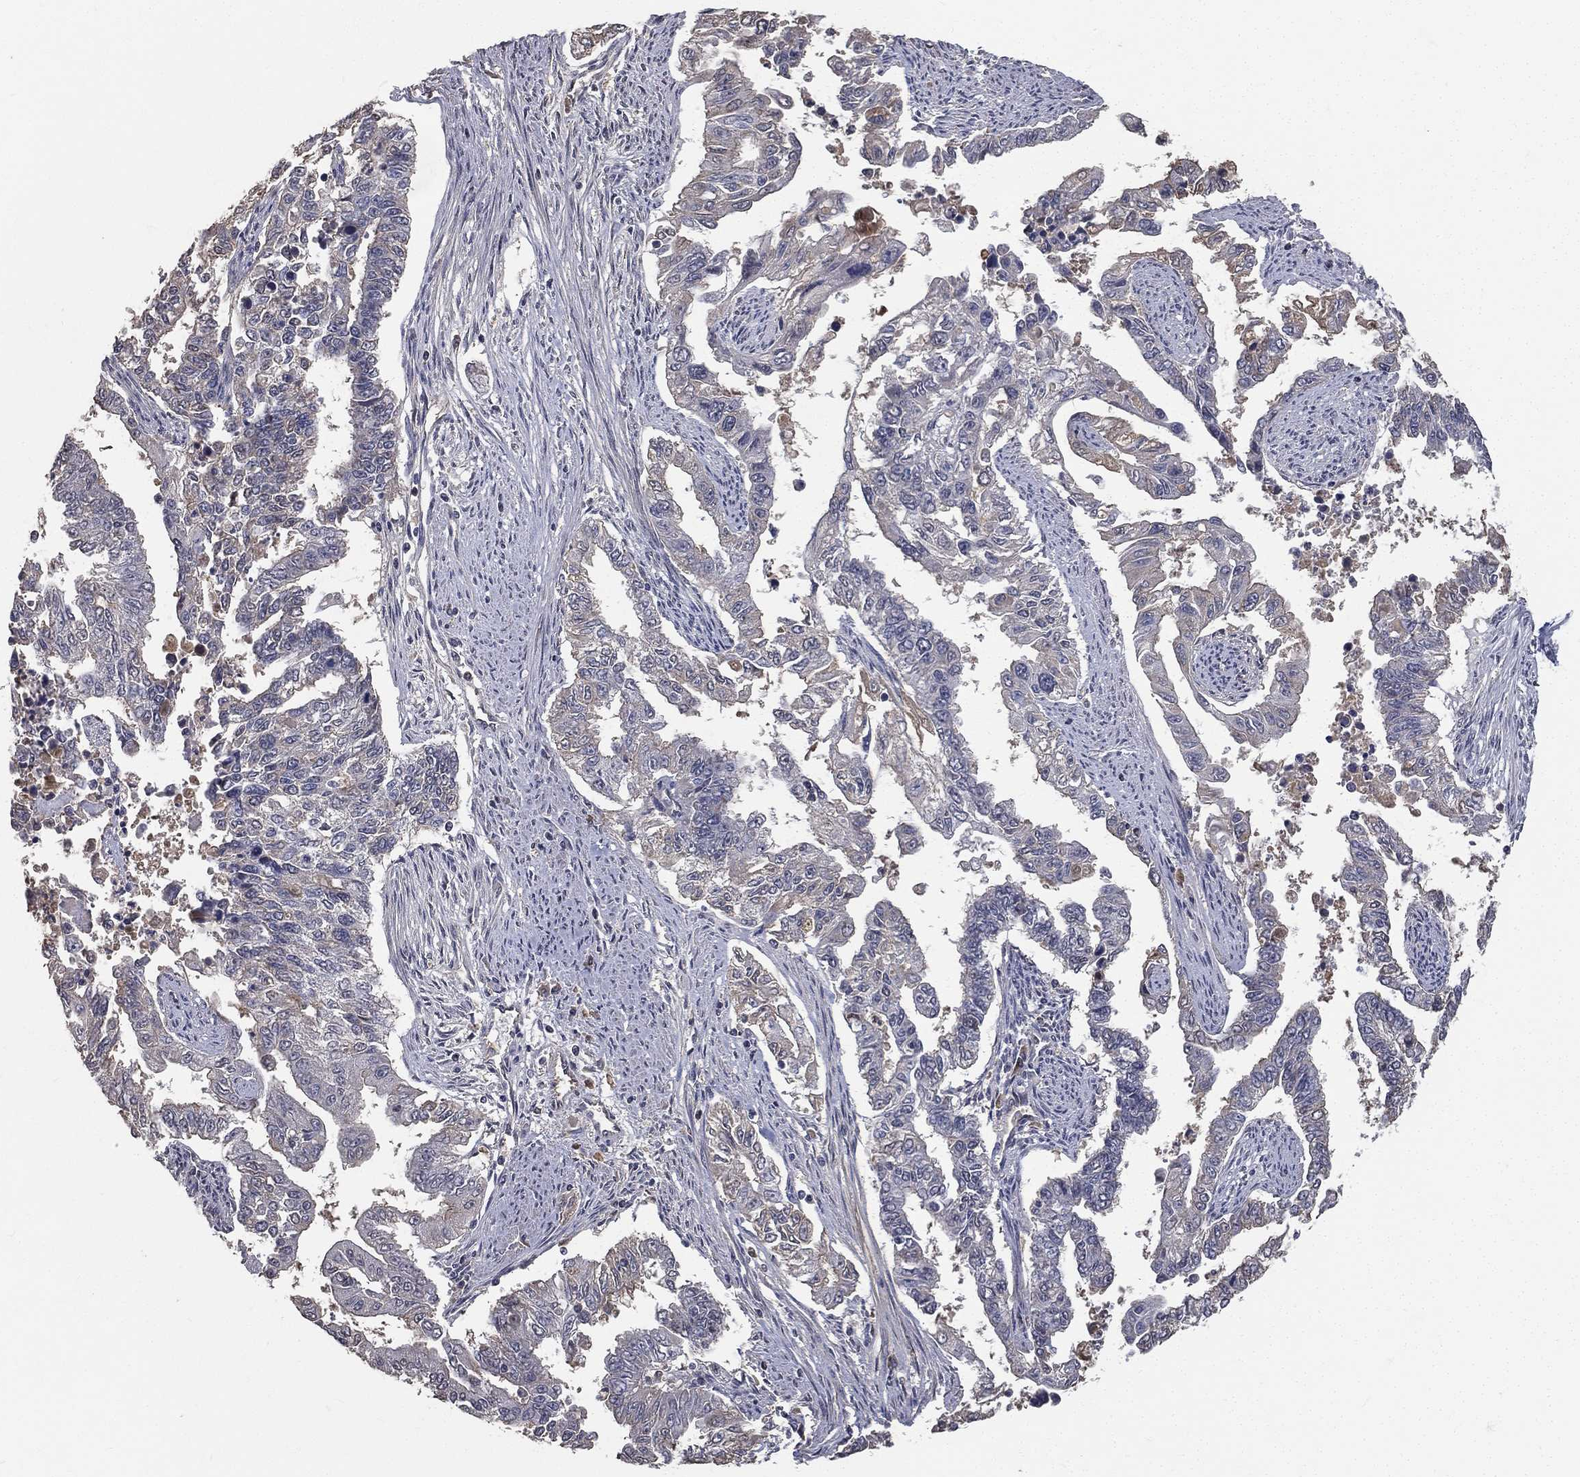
{"staining": {"intensity": "negative", "quantity": "none", "location": "none"}, "tissue": "endometrial cancer", "cell_type": "Tumor cells", "image_type": "cancer", "snomed": [{"axis": "morphology", "description": "Adenocarcinoma, NOS"}, {"axis": "topography", "description": "Uterus"}], "caption": "Tumor cells show no significant protein positivity in adenocarcinoma (endometrial). Nuclei are stained in blue.", "gene": "SNAP25", "patient": {"sex": "female", "age": 59}}